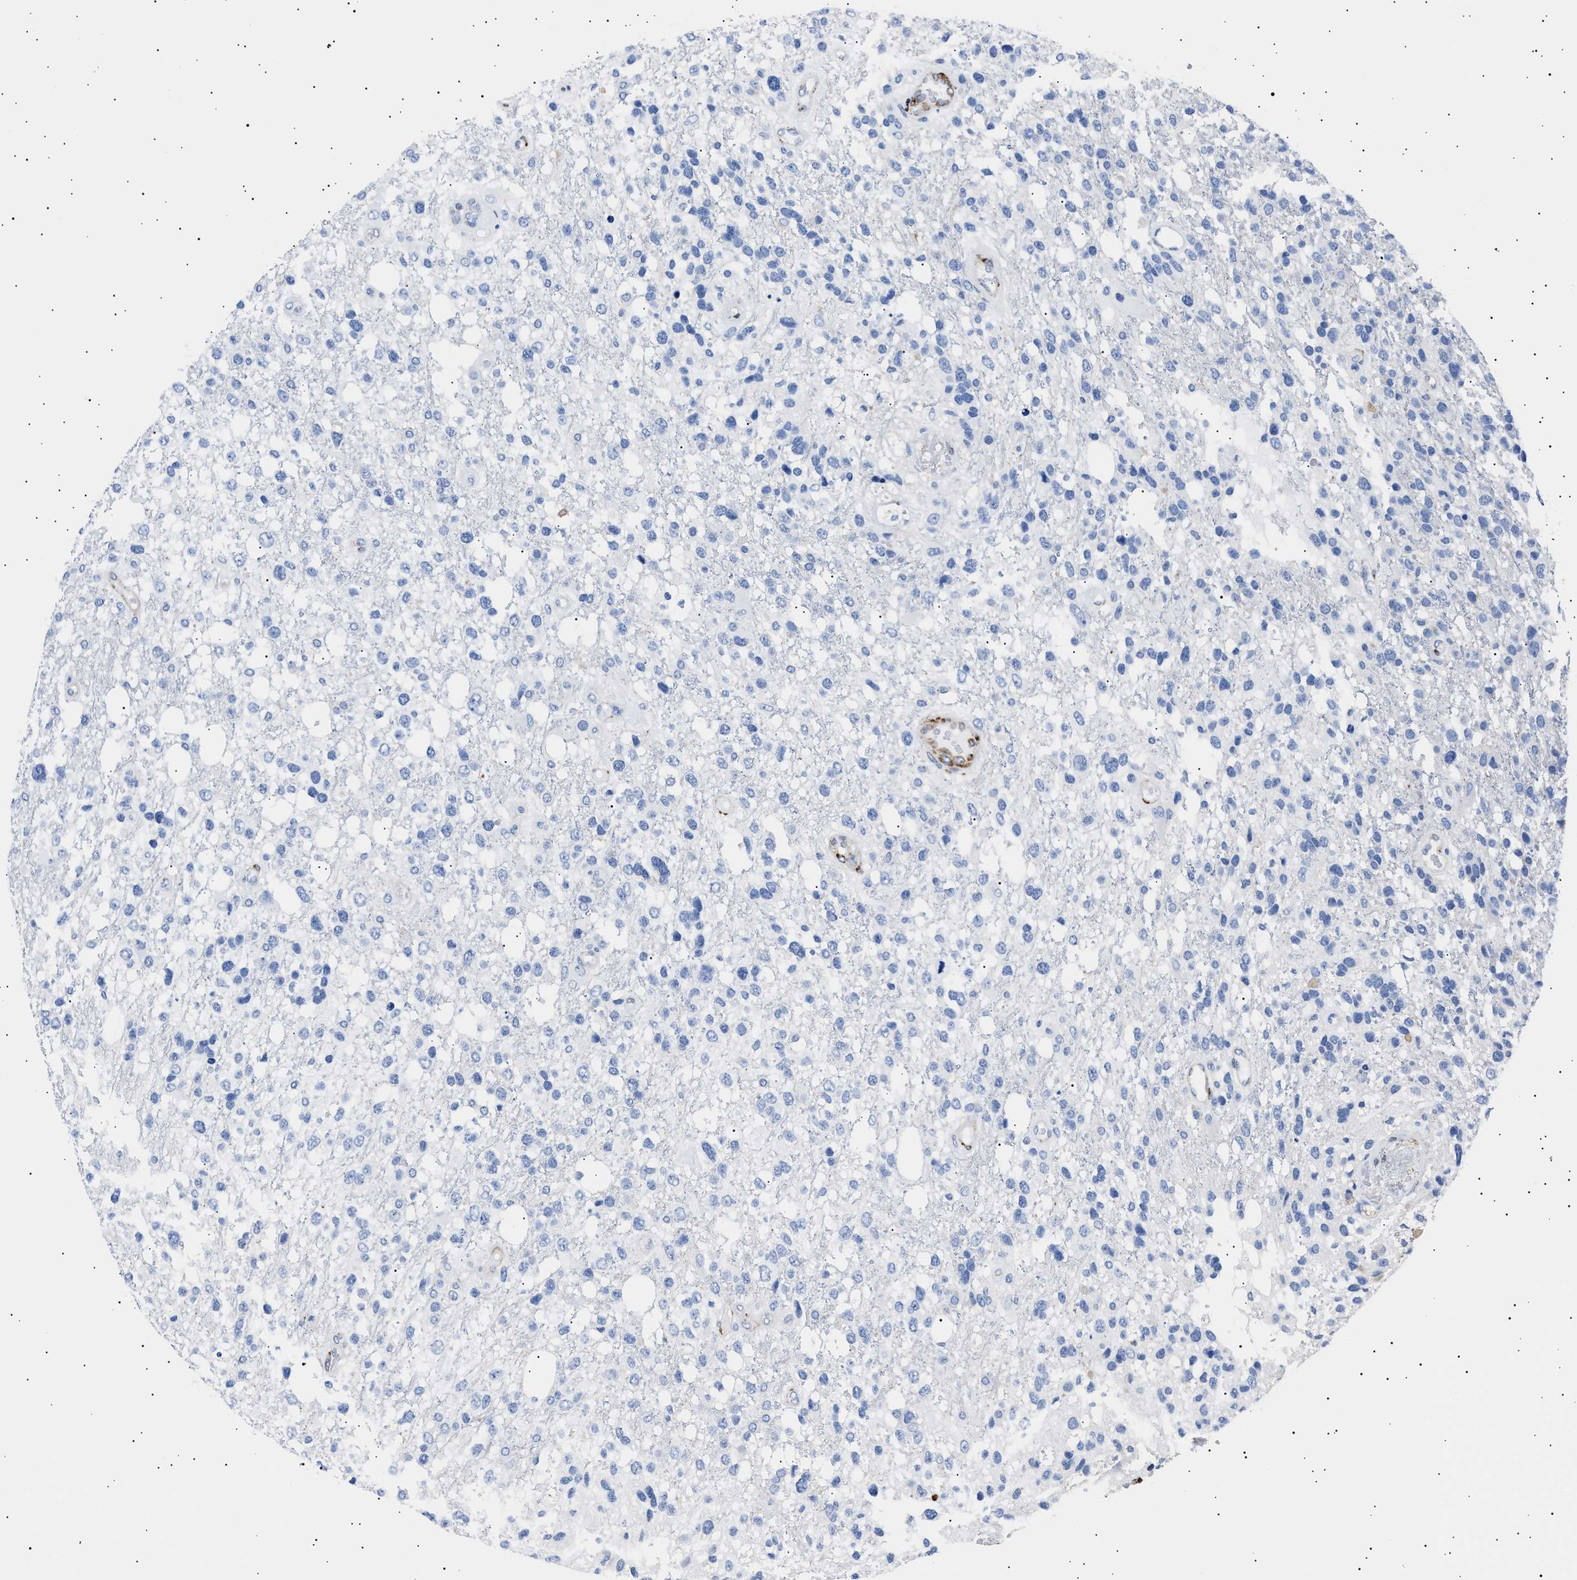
{"staining": {"intensity": "negative", "quantity": "none", "location": "none"}, "tissue": "glioma", "cell_type": "Tumor cells", "image_type": "cancer", "snomed": [{"axis": "morphology", "description": "Glioma, malignant, High grade"}, {"axis": "topography", "description": "Brain"}], "caption": "A micrograph of high-grade glioma (malignant) stained for a protein shows no brown staining in tumor cells.", "gene": "HEMGN", "patient": {"sex": "female", "age": 58}}